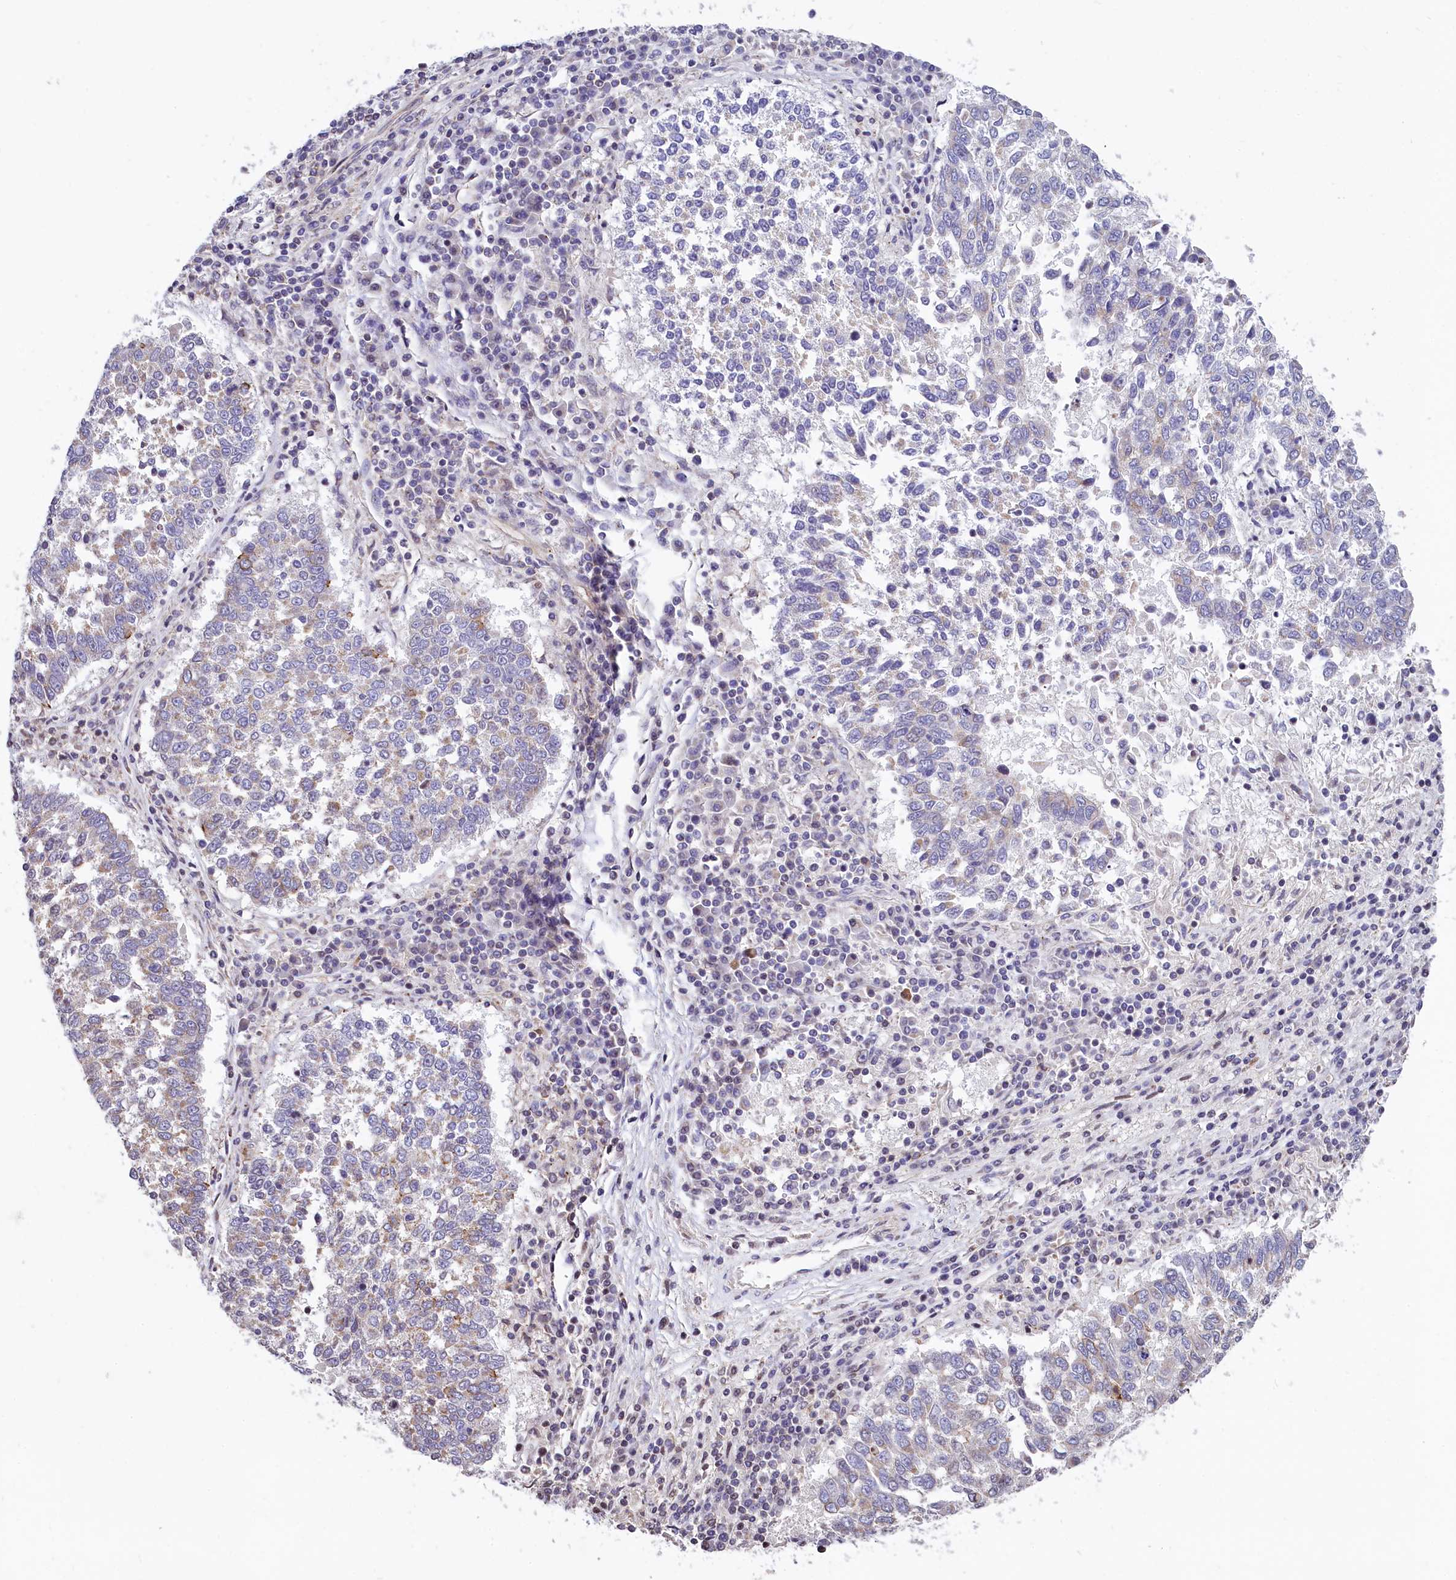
{"staining": {"intensity": "moderate", "quantity": "<25%", "location": "cytoplasmic/membranous"}, "tissue": "lung cancer", "cell_type": "Tumor cells", "image_type": "cancer", "snomed": [{"axis": "morphology", "description": "Squamous cell carcinoma, NOS"}, {"axis": "topography", "description": "Lung"}], "caption": "Lung cancer tissue shows moderate cytoplasmic/membranous staining in about <25% of tumor cells", "gene": "ZNF2", "patient": {"sex": "male", "age": 73}}